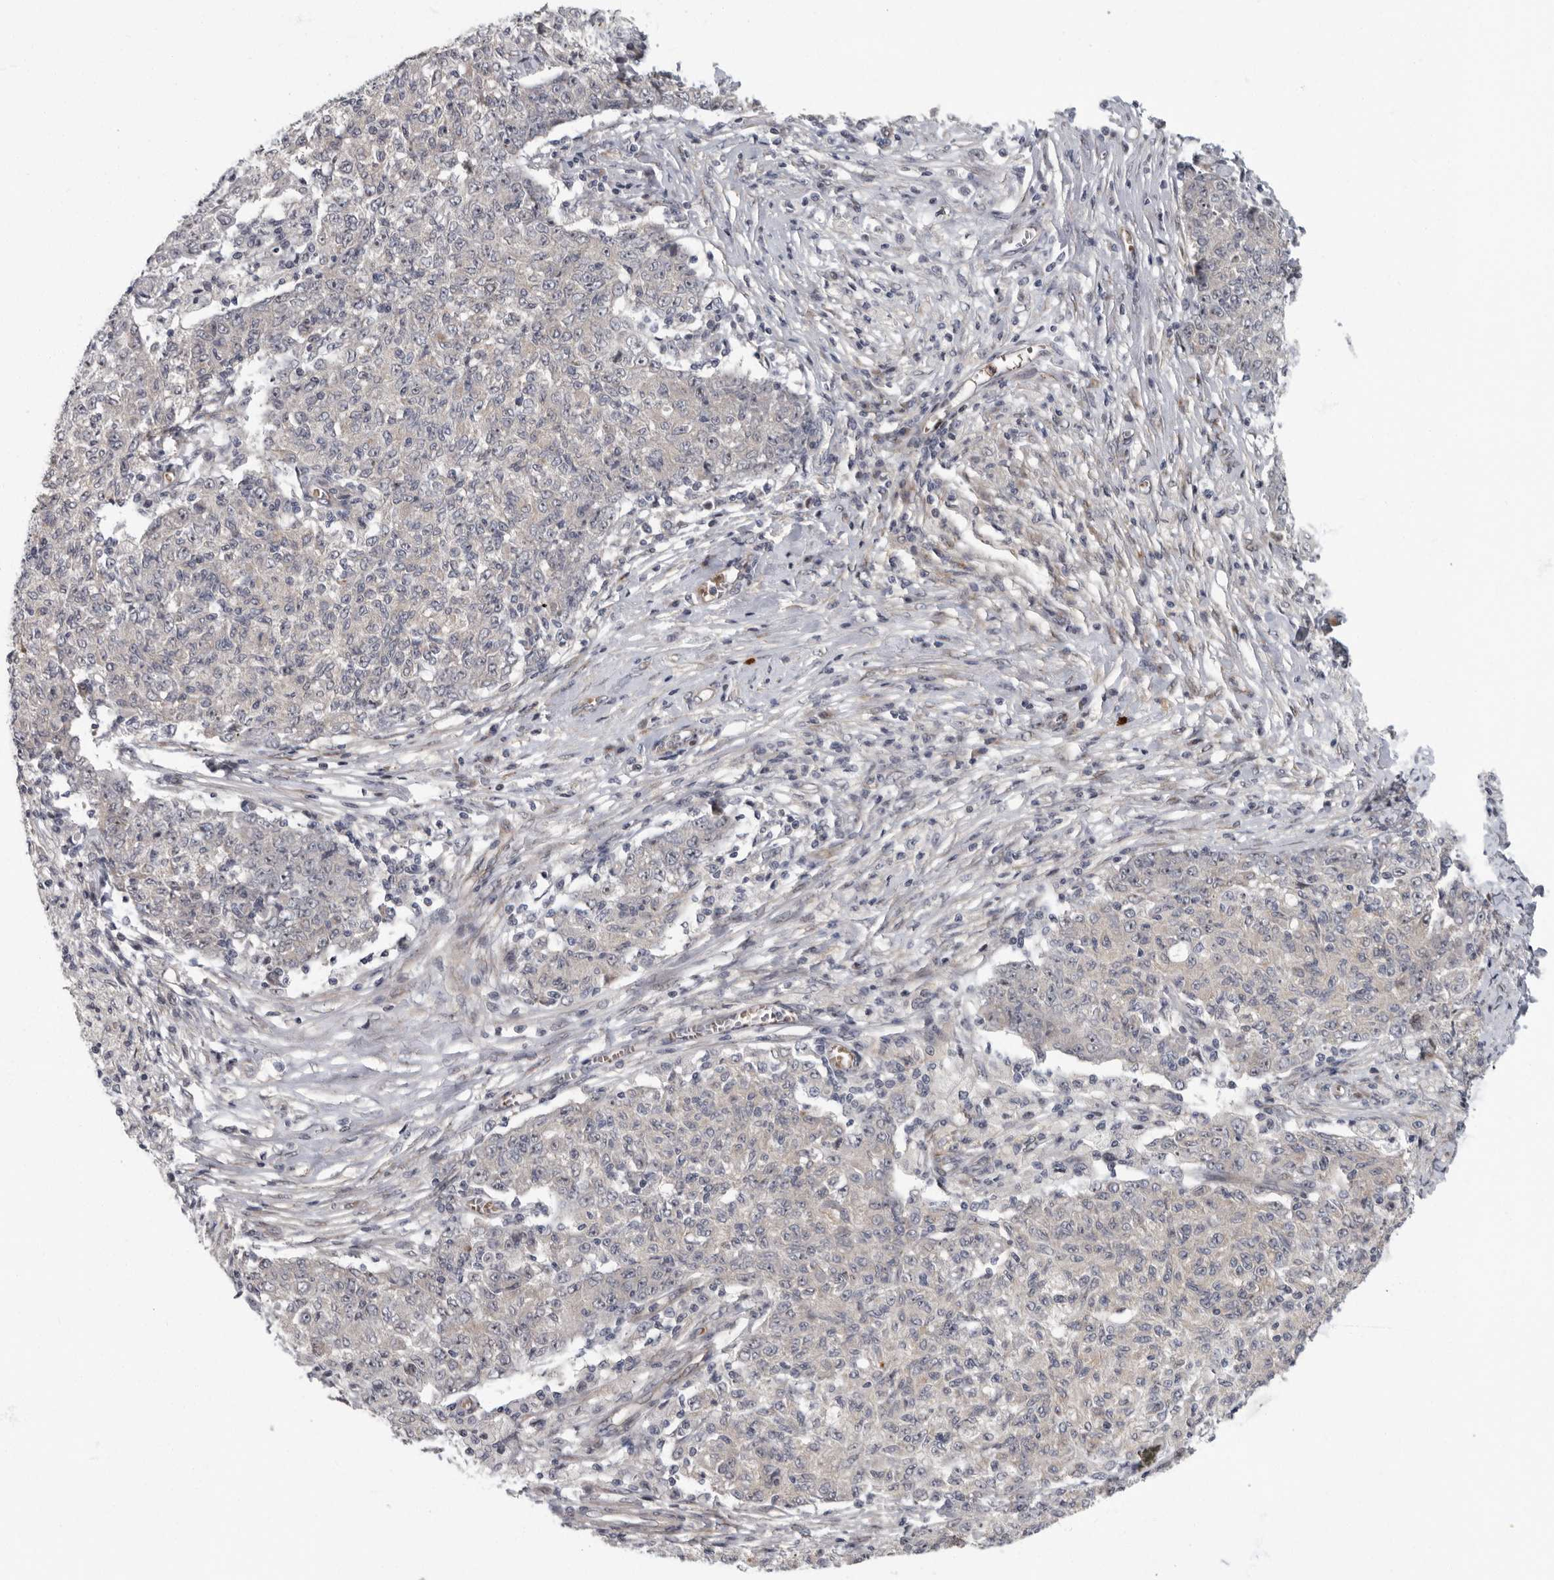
{"staining": {"intensity": "weak", "quantity": "<25%", "location": "cytoplasmic/membranous"}, "tissue": "ovarian cancer", "cell_type": "Tumor cells", "image_type": "cancer", "snomed": [{"axis": "morphology", "description": "Carcinoma, endometroid"}, {"axis": "topography", "description": "Ovary"}], "caption": "This is an immunohistochemistry photomicrograph of human ovarian cancer. There is no positivity in tumor cells.", "gene": "PDCD11", "patient": {"sex": "female", "age": 42}}